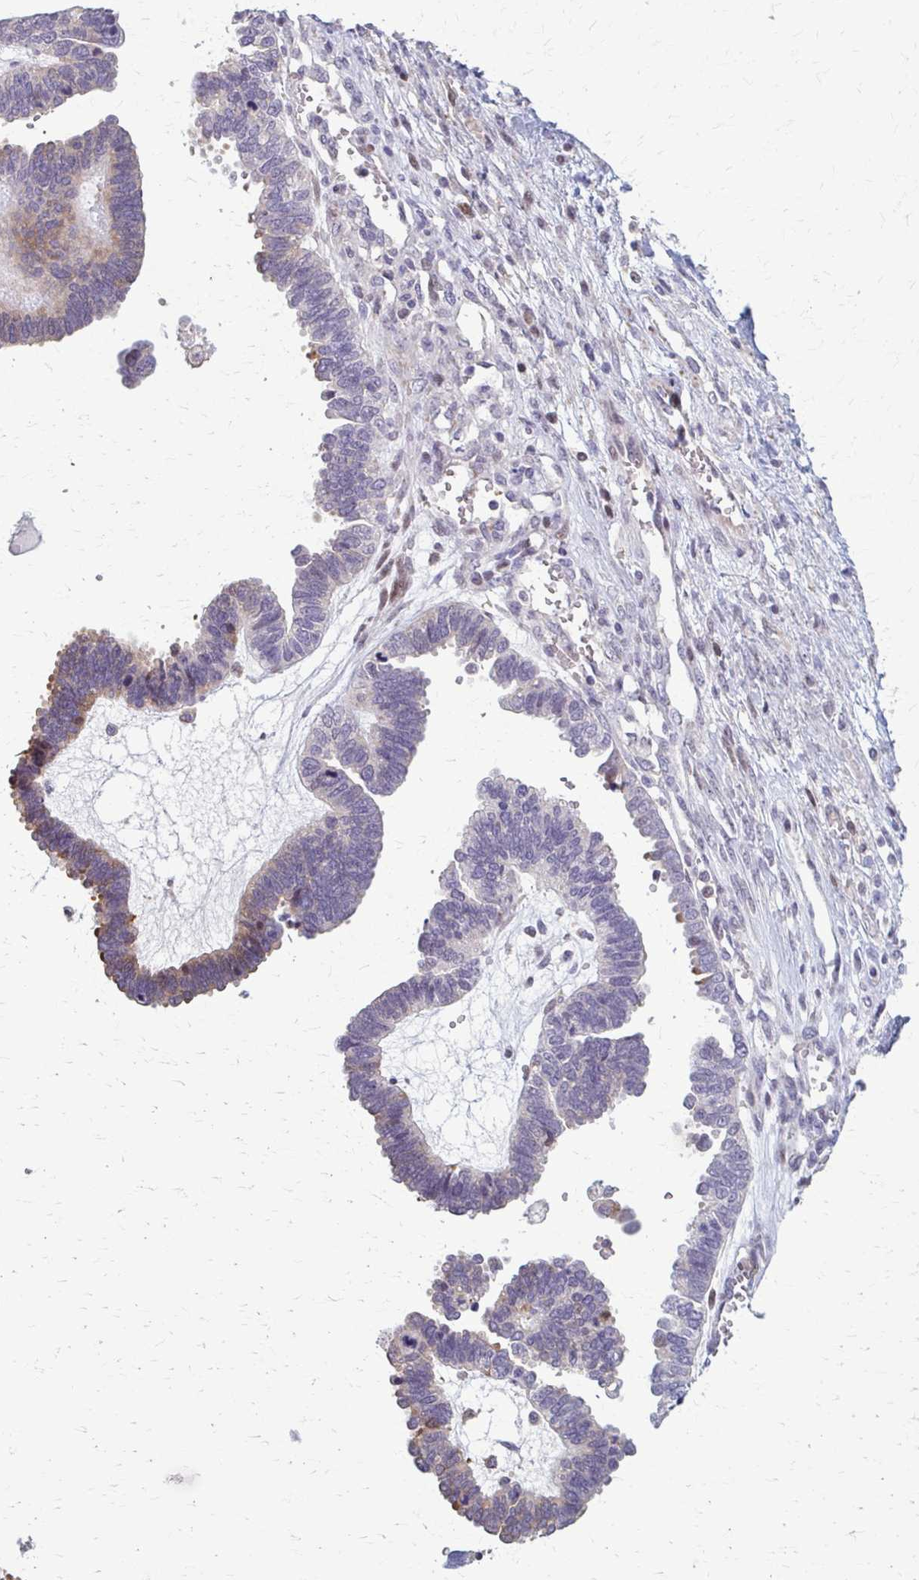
{"staining": {"intensity": "weak", "quantity": "25%-75%", "location": "cytoplasmic/membranous"}, "tissue": "ovarian cancer", "cell_type": "Tumor cells", "image_type": "cancer", "snomed": [{"axis": "morphology", "description": "Cystadenocarcinoma, serous, NOS"}, {"axis": "topography", "description": "Ovary"}], "caption": "Ovarian serous cystadenocarcinoma stained with a protein marker reveals weak staining in tumor cells.", "gene": "ZNF34", "patient": {"sex": "female", "age": 51}}